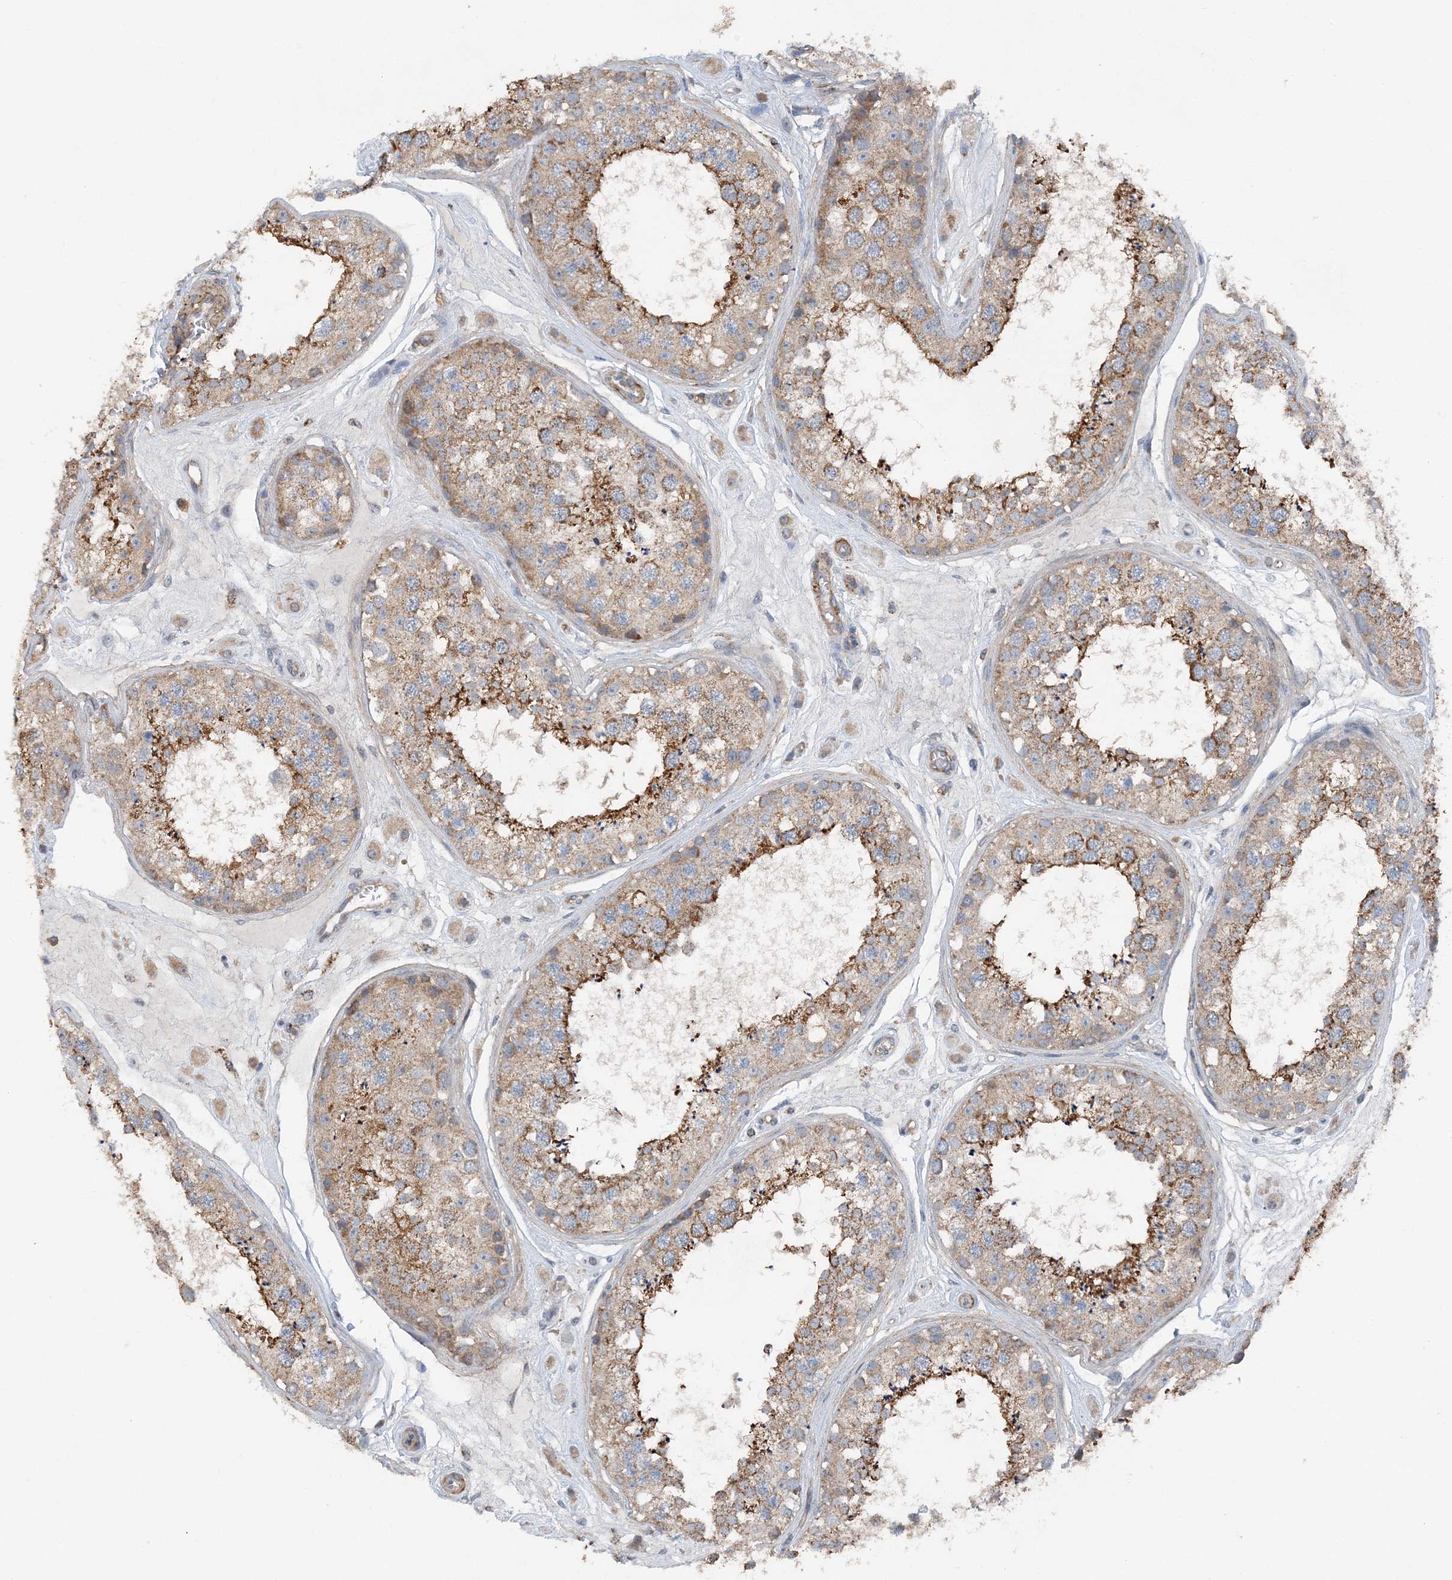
{"staining": {"intensity": "moderate", "quantity": ">75%", "location": "cytoplasmic/membranous"}, "tissue": "testis", "cell_type": "Cells in seminiferous ducts", "image_type": "normal", "snomed": [{"axis": "morphology", "description": "Normal tissue, NOS"}, {"axis": "topography", "description": "Testis"}], "caption": "The photomicrograph exhibits a brown stain indicating the presence of a protein in the cytoplasmic/membranous of cells in seminiferous ducts in testis. (DAB (3,3'-diaminobenzidine) = brown stain, brightfield microscopy at high magnification).", "gene": "SPRY2", "patient": {"sex": "male", "age": 25}}